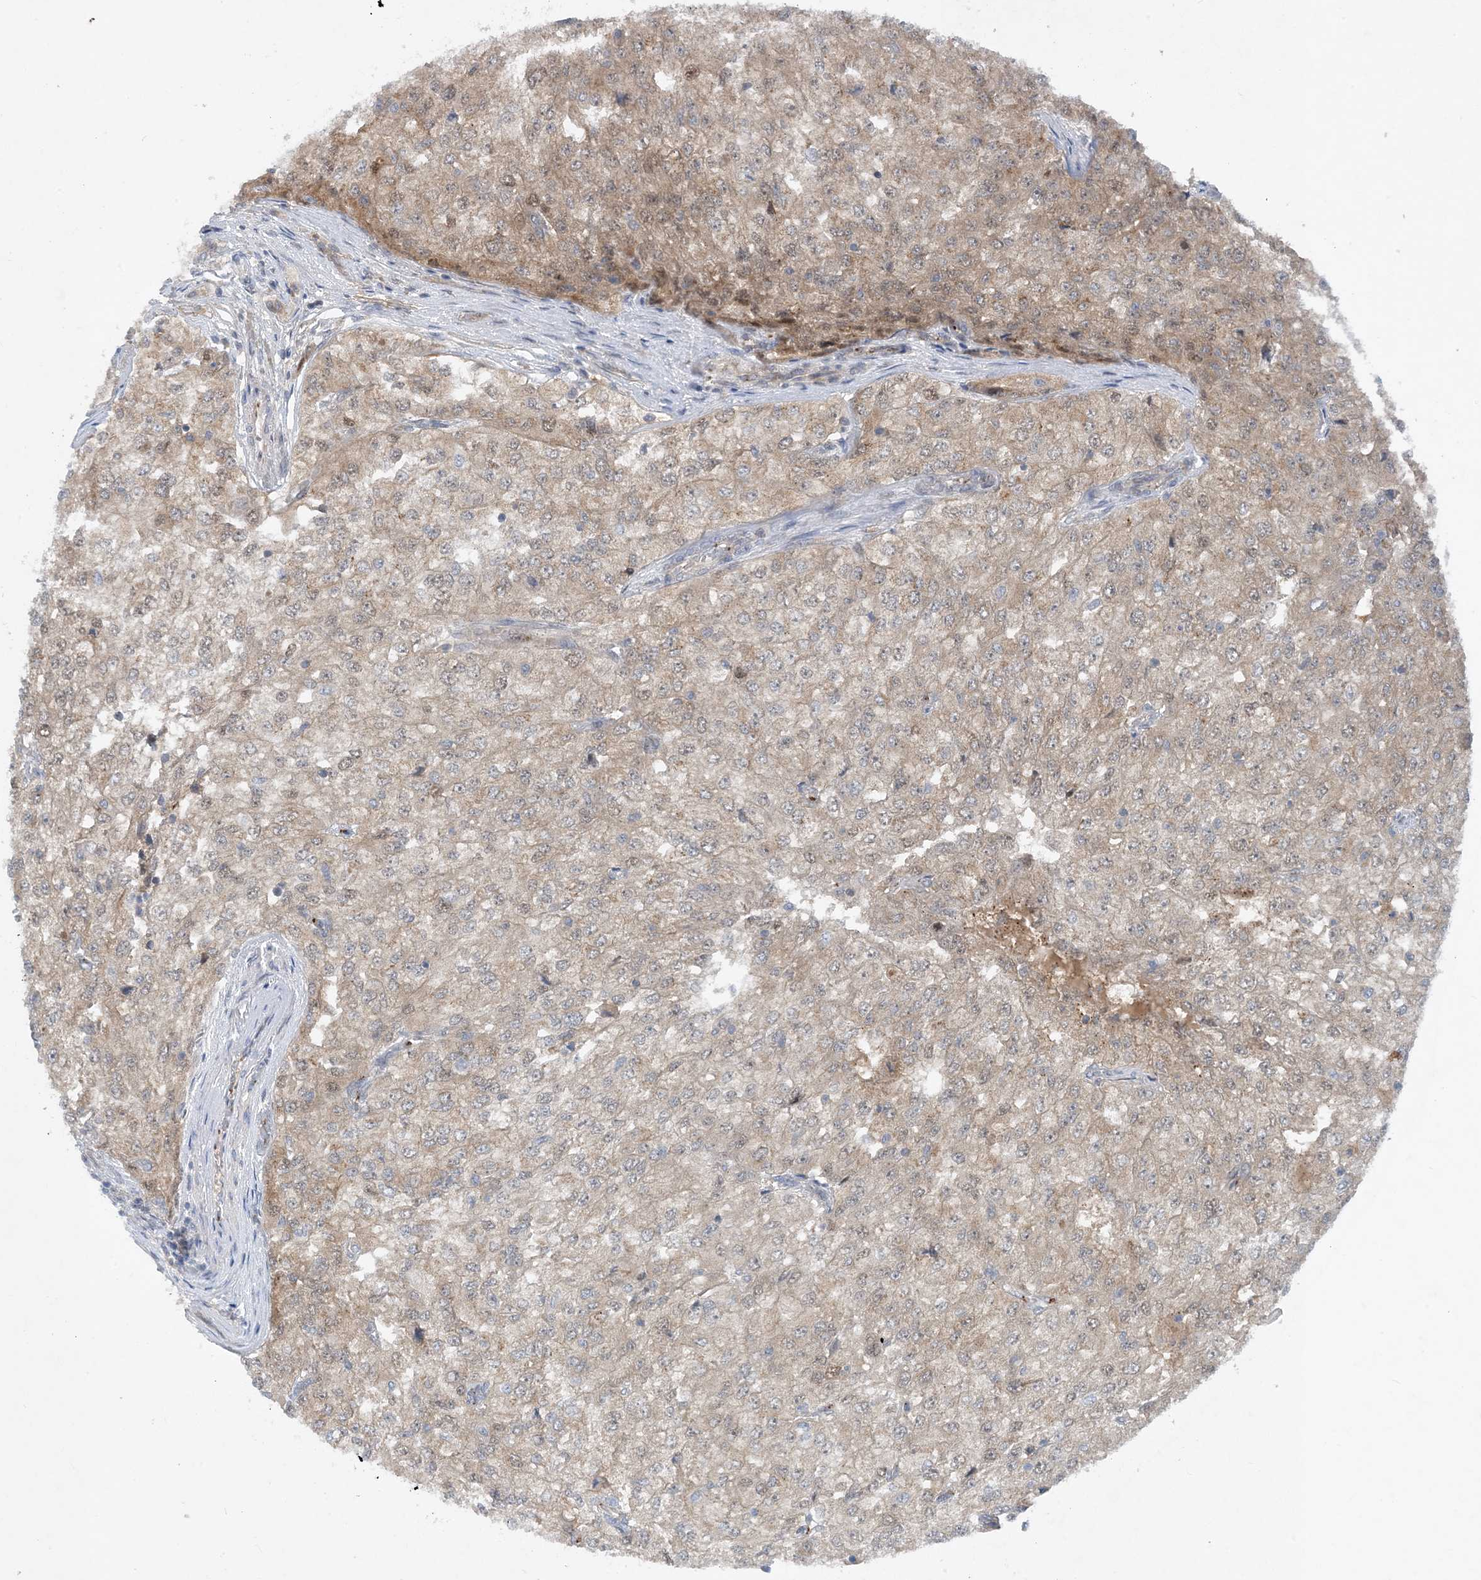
{"staining": {"intensity": "weak", "quantity": "<25%", "location": "cytoplasmic/membranous"}, "tissue": "renal cancer", "cell_type": "Tumor cells", "image_type": "cancer", "snomed": [{"axis": "morphology", "description": "Adenocarcinoma, NOS"}, {"axis": "topography", "description": "Kidney"}], "caption": "Tumor cells show no significant expression in renal cancer (adenocarcinoma).", "gene": "TINAG", "patient": {"sex": "female", "age": 54}}